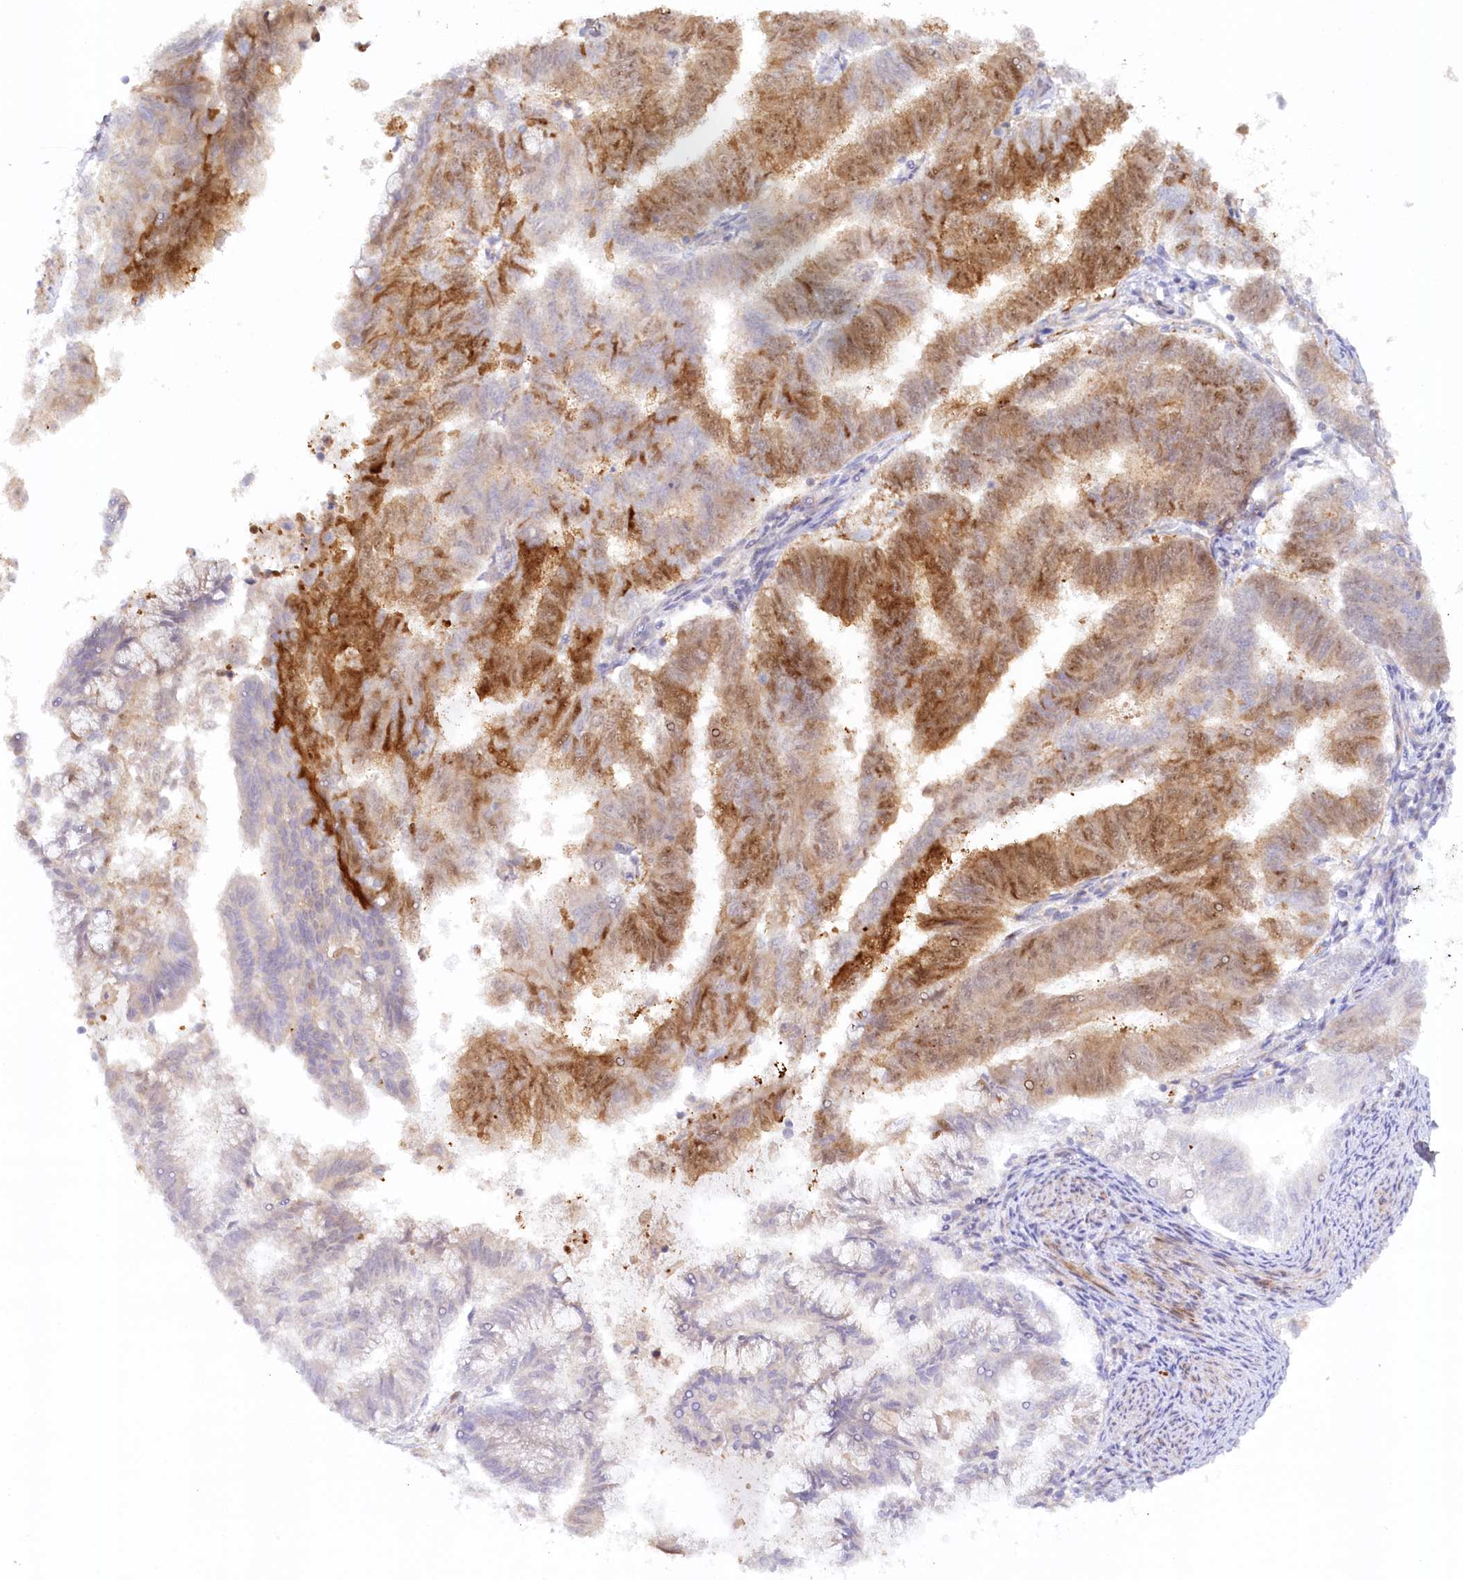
{"staining": {"intensity": "moderate", "quantity": "25%-75%", "location": "cytoplasmic/membranous"}, "tissue": "endometrial cancer", "cell_type": "Tumor cells", "image_type": "cancer", "snomed": [{"axis": "morphology", "description": "Adenocarcinoma, NOS"}, {"axis": "topography", "description": "Endometrium"}], "caption": "Human endometrial cancer (adenocarcinoma) stained with a protein marker reveals moderate staining in tumor cells.", "gene": "GBE1", "patient": {"sex": "female", "age": 79}}